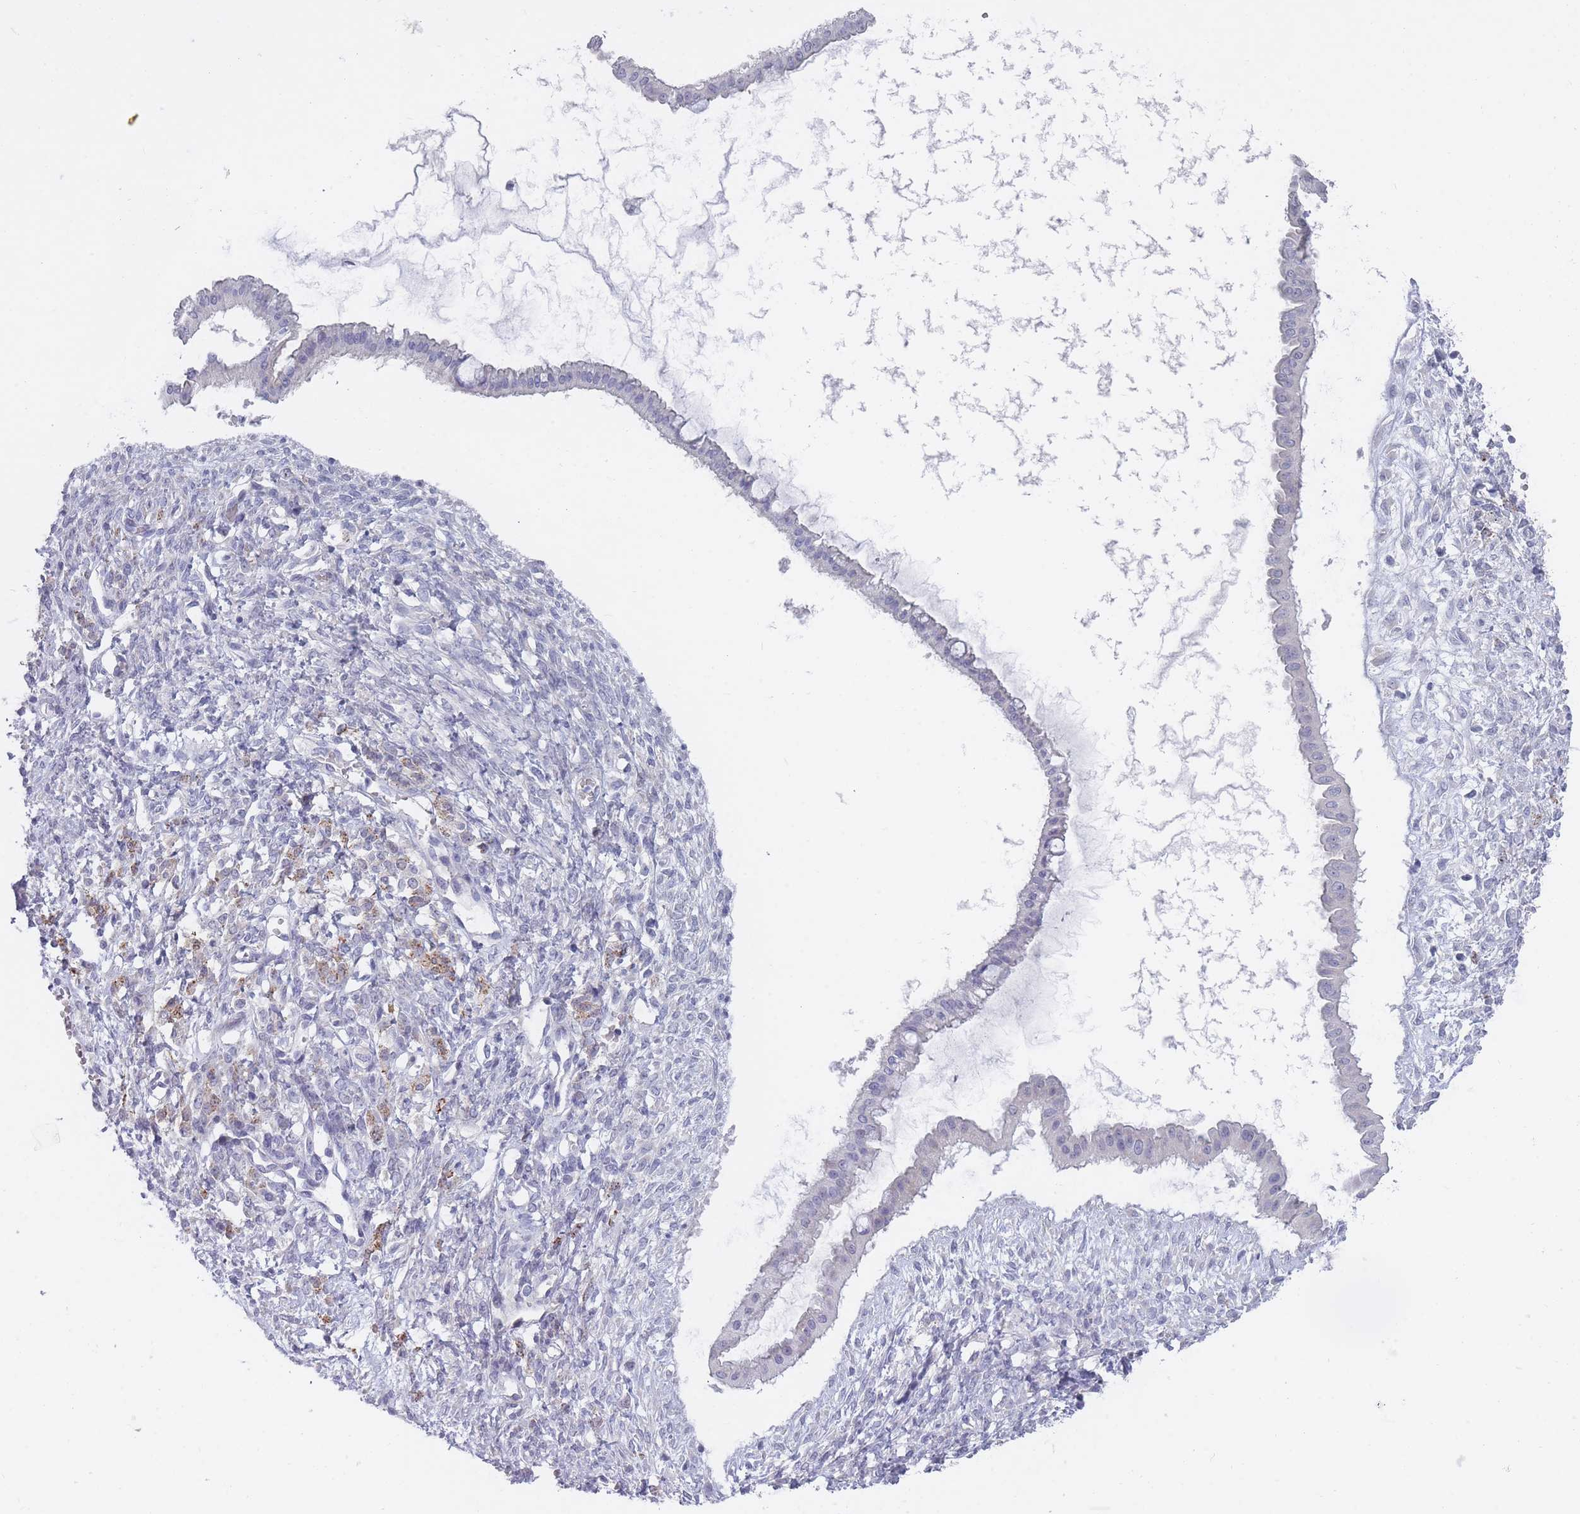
{"staining": {"intensity": "negative", "quantity": "none", "location": "none"}, "tissue": "ovarian cancer", "cell_type": "Tumor cells", "image_type": "cancer", "snomed": [{"axis": "morphology", "description": "Cystadenocarcinoma, mucinous, NOS"}, {"axis": "topography", "description": "Ovary"}], "caption": "Immunohistochemistry micrograph of ovarian cancer stained for a protein (brown), which displays no positivity in tumor cells. (DAB IHC visualized using brightfield microscopy, high magnification).", "gene": "PIGU", "patient": {"sex": "female", "age": 73}}